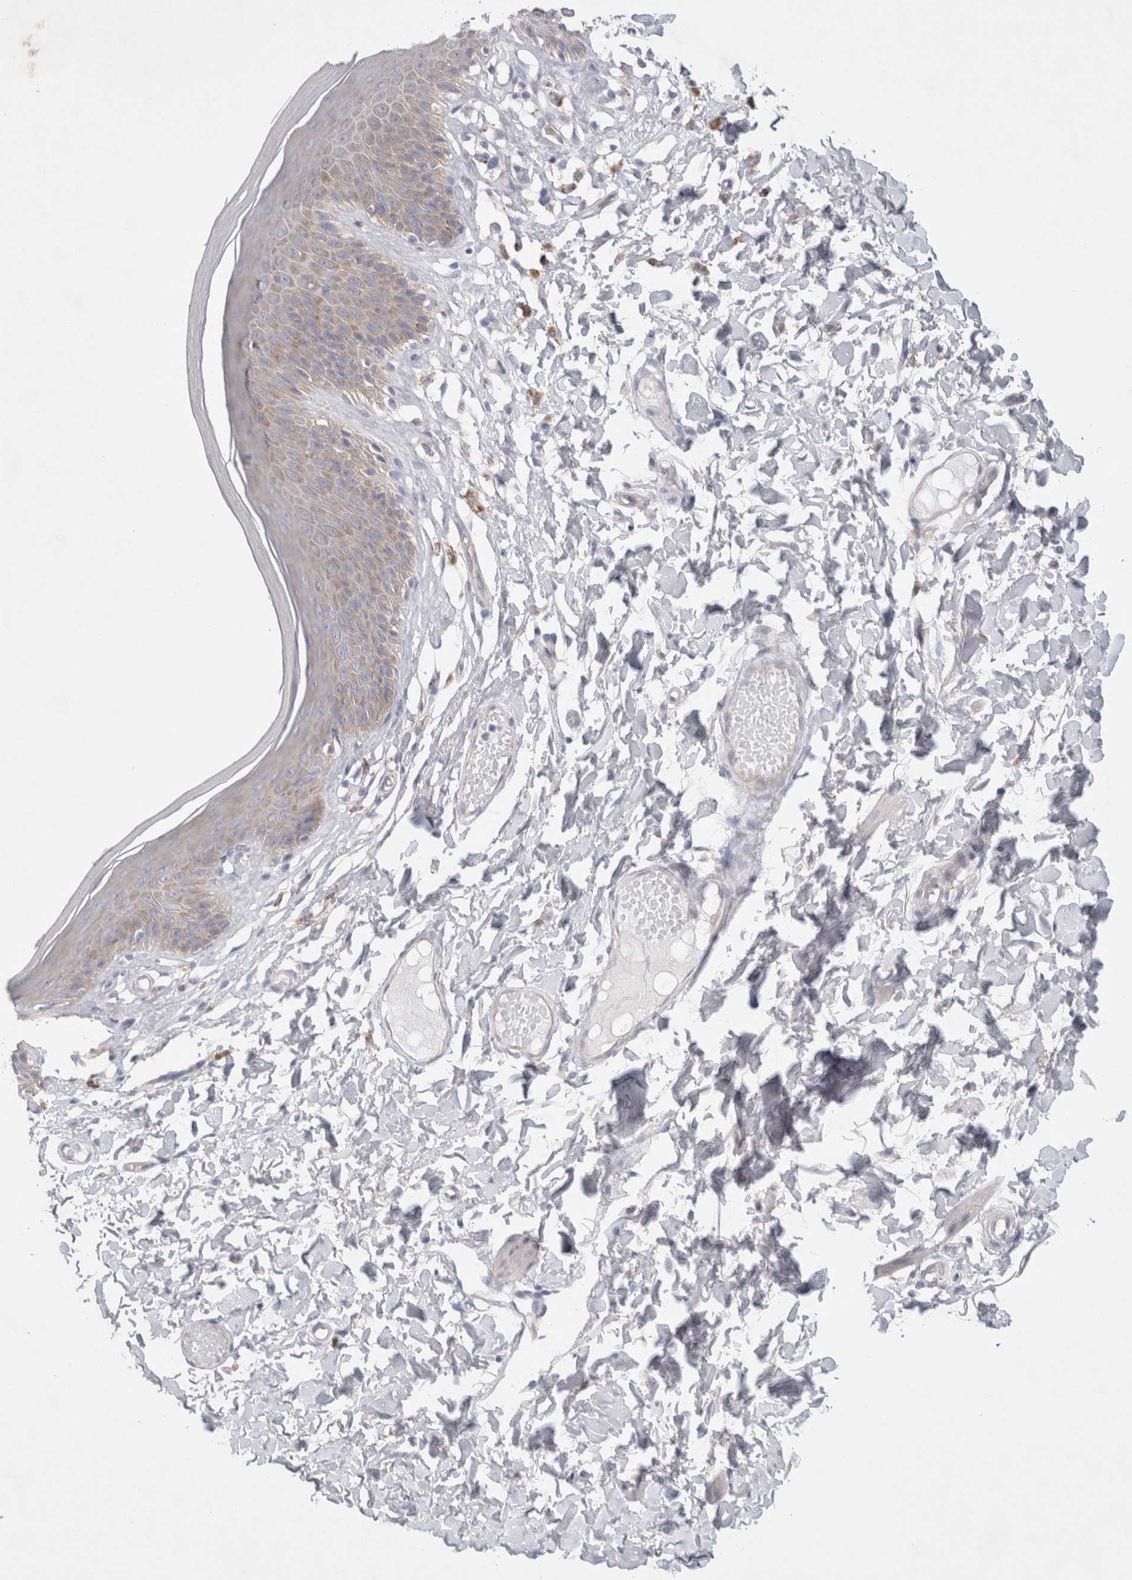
{"staining": {"intensity": "weak", "quantity": "25%-75%", "location": "cytoplasmic/membranous"}, "tissue": "skin", "cell_type": "Epidermal cells", "image_type": "normal", "snomed": [{"axis": "morphology", "description": "Normal tissue, NOS"}, {"axis": "topography", "description": "Vulva"}], "caption": "This photomicrograph reveals immunohistochemistry staining of normal skin, with low weak cytoplasmic/membranous staining in about 25%-75% of epidermal cells.", "gene": "RBM12B", "patient": {"sex": "female", "age": 73}}